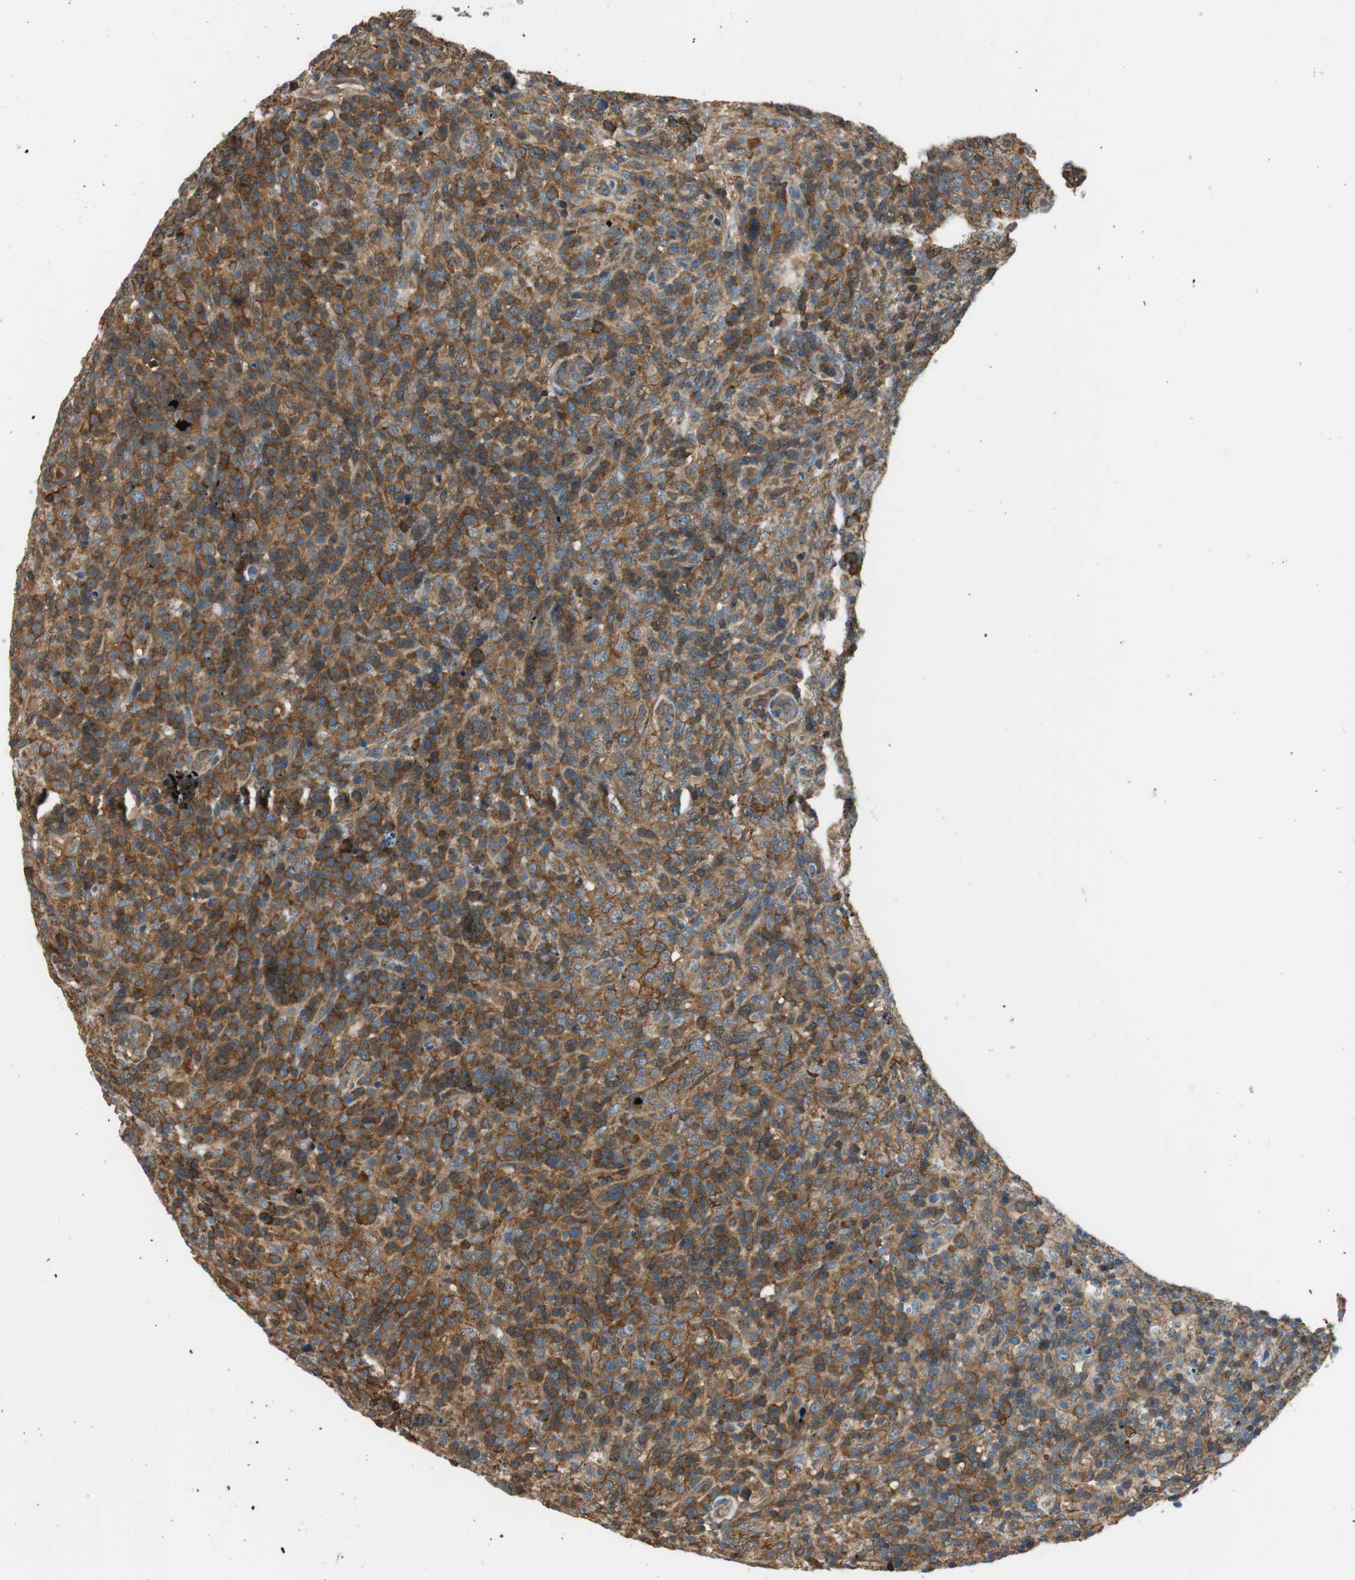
{"staining": {"intensity": "strong", "quantity": ">75%", "location": "cytoplasmic/membranous"}, "tissue": "lymphoma", "cell_type": "Tumor cells", "image_type": "cancer", "snomed": [{"axis": "morphology", "description": "Malignant lymphoma, non-Hodgkin's type, High grade"}, {"axis": "topography", "description": "Lymph node"}], "caption": "This histopathology image exhibits lymphoma stained with immunohistochemistry (IHC) to label a protein in brown. The cytoplasmic/membranous of tumor cells show strong positivity for the protein. Nuclei are counter-stained blue.", "gene": "PI4K2B", "patient": {"sex": "female", "age": 76}}